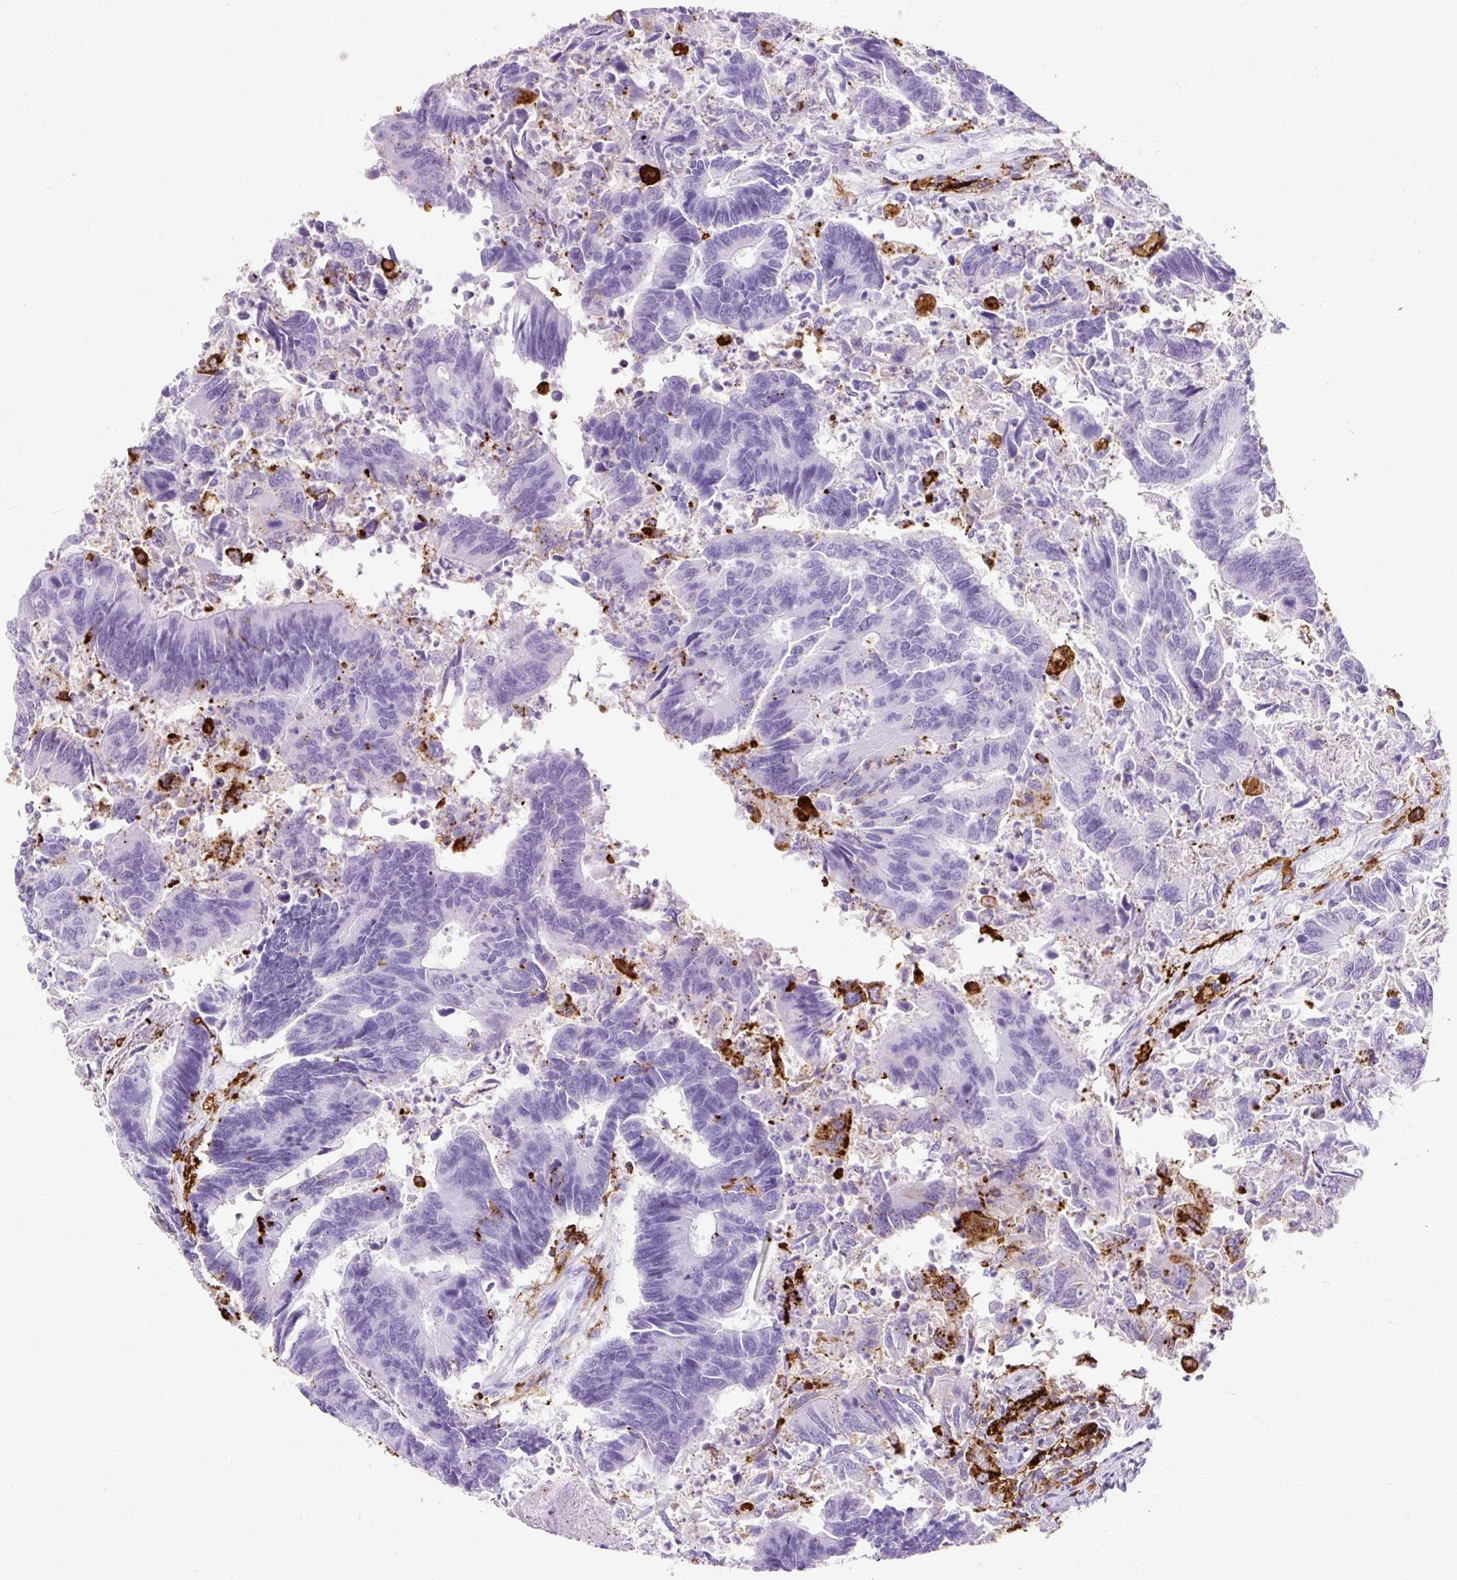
{"staining": {"intensity": "negative", "quantity": "none", "location": "none"}, "tissue": "colorectal cancer", "cell_type": "Tumor cells", "image_type": "cancer", "snomed": [{"axis": "morphology", "description": "Adenocarcinoma, NOS"}, {"axis": "topography", "description": "Colon"}], "caption": "The image shows no significant positivity in tumor cells of colorectal adenocarcinoma. Nuclei are stained in blue.", "gene": "HLA-DRA", "patient": {"sex": "female", "age": 67}}